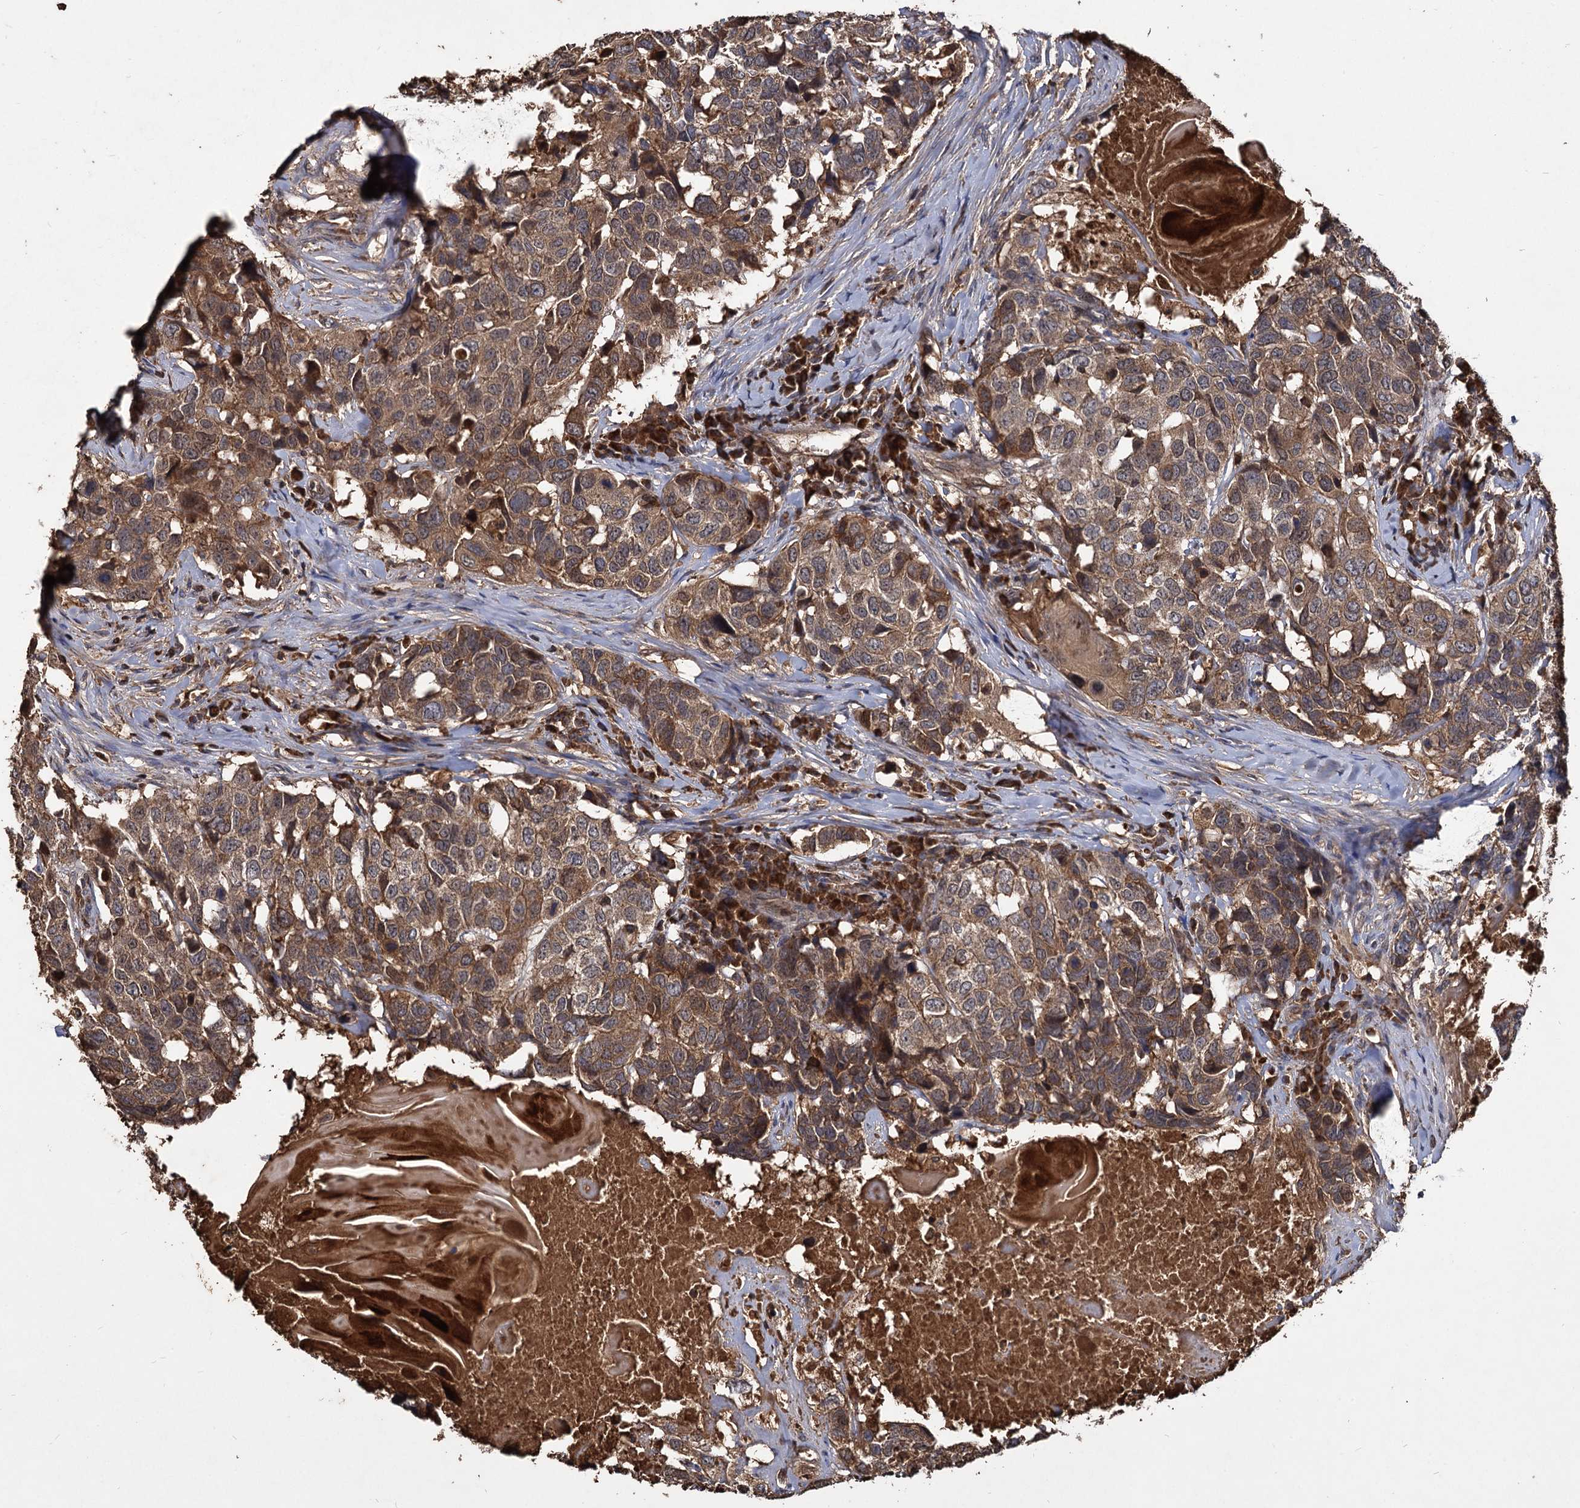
{"staining": {"intensity": "moderate", "quantity": ">75%", "location": "cytoplasmic/membranous"}, "tissue": "head and neck cancer", "cell_type": "Tumor cells", "image_type": "cancer", "snomed": [{"axis": "morphology", "description": "Squamous cell carcinoma, NOS"}, {"axis": "topography", "description": "Head-Neck"}], "caption": "IHC of head and neck cancer shows medium levels of moderate cytoplasmic/membranous staining in approximately >75% of tumor cells. The staining was performed using DAB to visualize the protein expression in brown, while the nuclei were stained in blue with hematoxylin (Magnification: 20x).", "gene": "GCLC", "patient": {"sex": "male", "age": 66}}